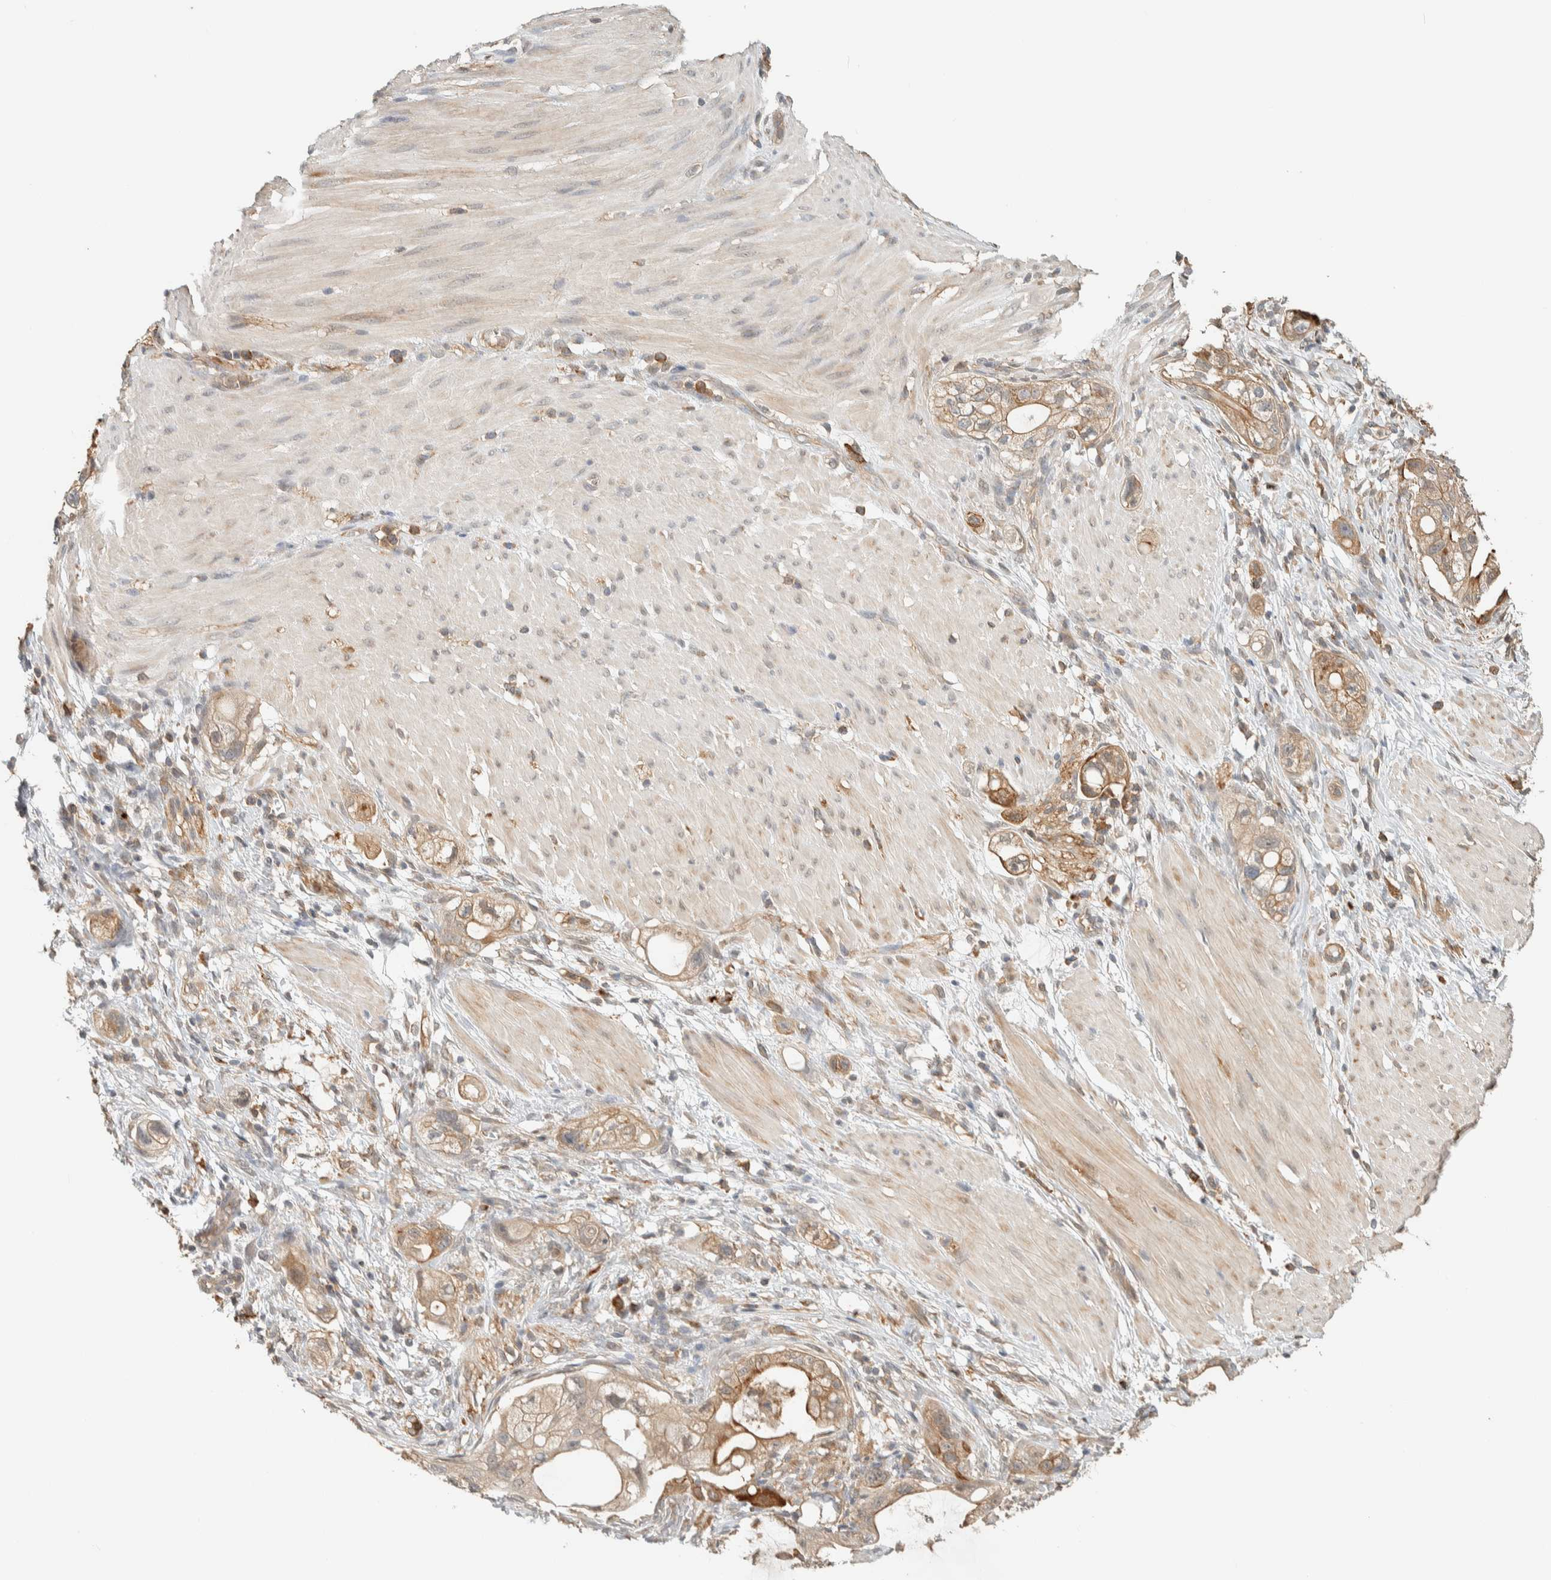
{"staining": {"intensity": "moderate", "quantity": ">75%", "location": "cytoplasmic/membranous"}, "tissue": "stomach cancer", "cell_type": "Tumor cells", "image_type": "cancer", "snomed": [{"axis": "morphology", "description": "Adenocarcinoma, NOS"}, {"axis": "topography", "description": "Stomach"}, {"axis": "topography", "description": "Stomach, lower"}], "caption": "About >75% of tumor cells in adenocarcinoma (stomach) reveal moderate cytoplasmic/membranous protein positivity as visualized by brown immunohistochemical staining.", "gene": "RAB11FIP1", "patient": {"sex": "female", "age": 48}}